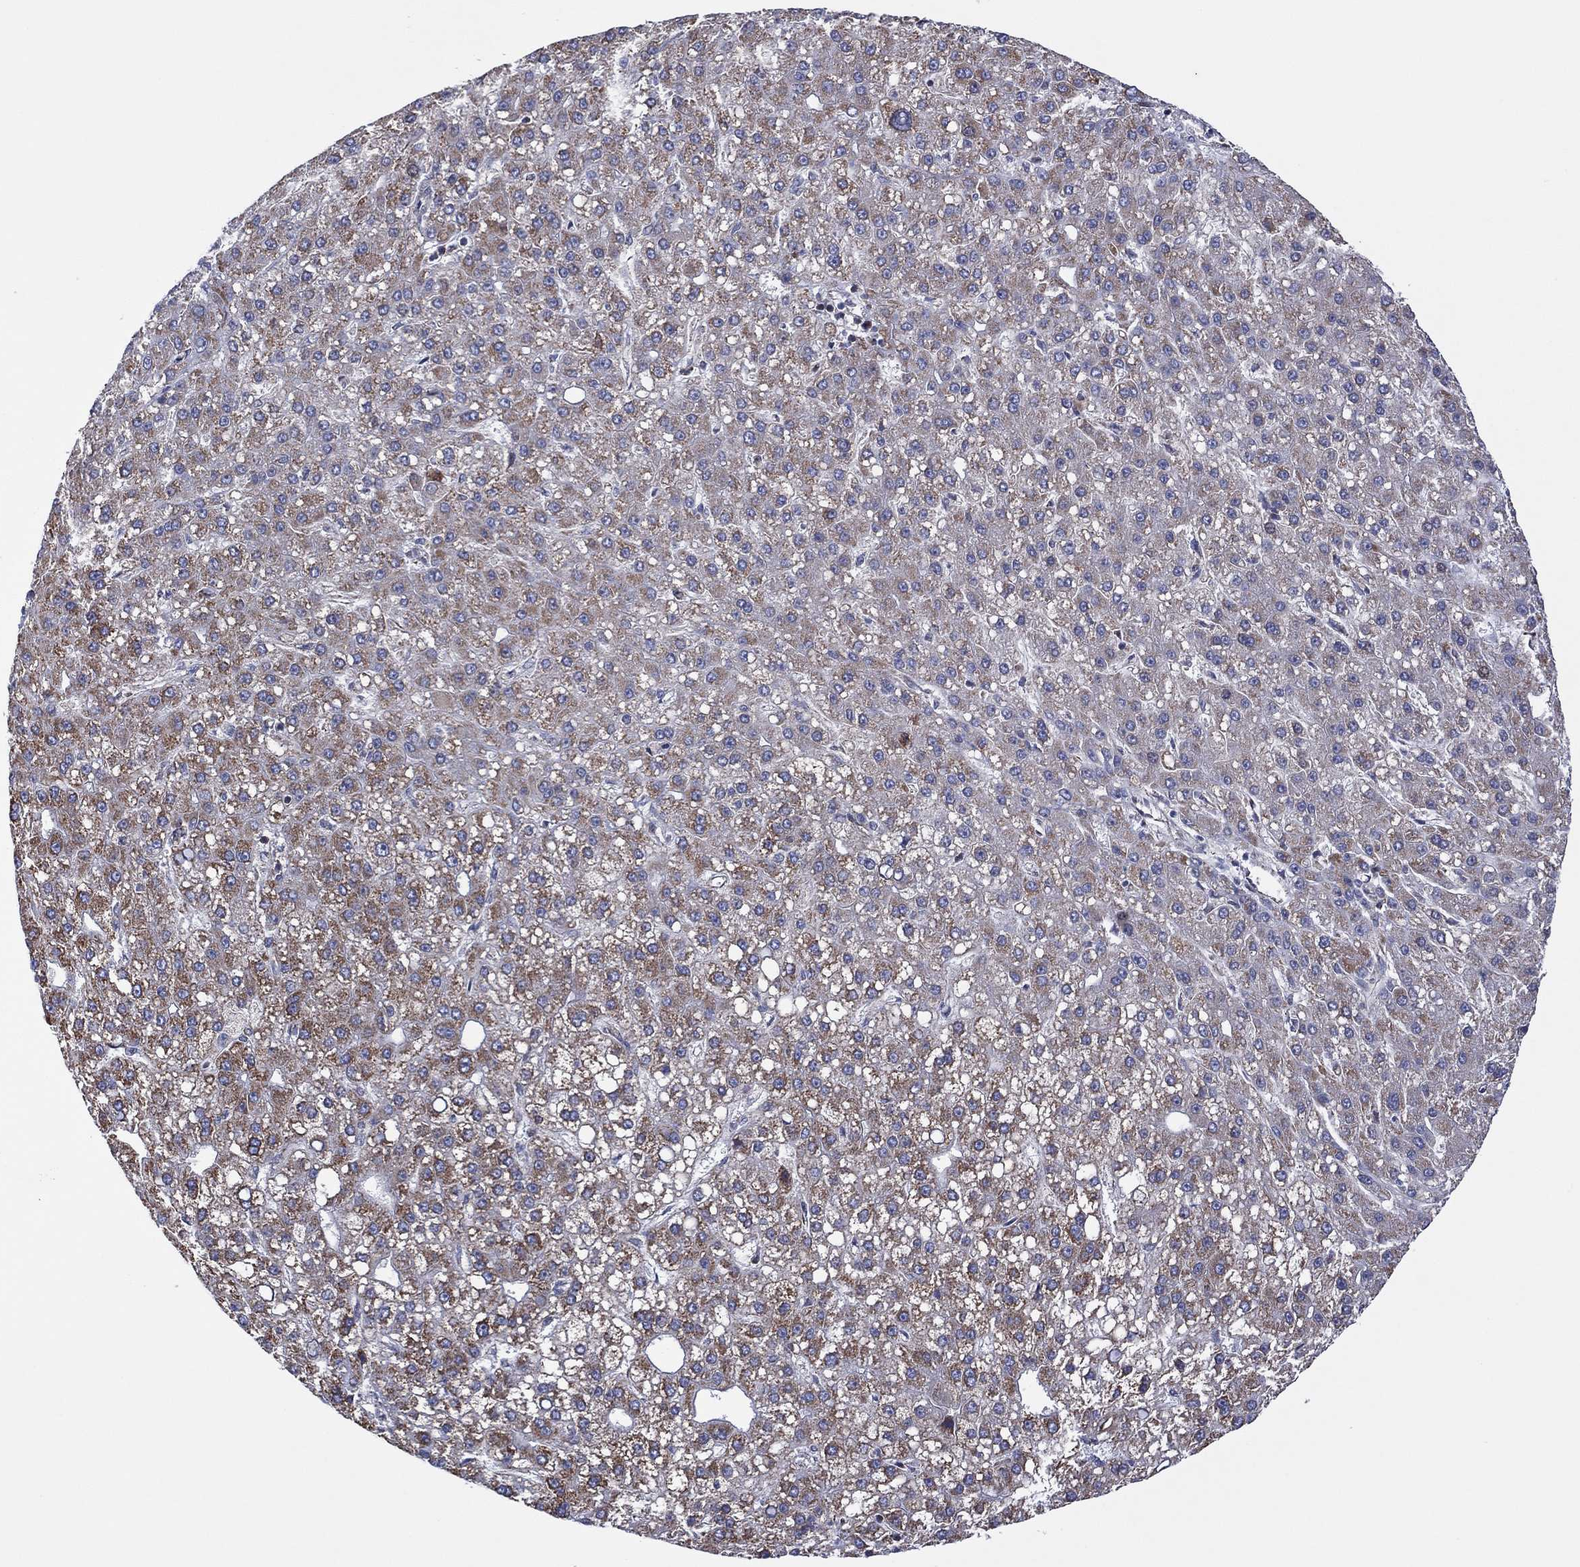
{"staining": {"intensity": "weak", "quantity": "<25%", "location": "cytoplasmic/membranous"}, "tissue": "liver cancer", "cell_type": "Tumor cells", "image_type": "cancer", "snomed": [{"axis": "morphology", "description": "Carcinoma, Hepatocellular, NOS"}, {"axis": "topography", "description": "Liver"}], "caption": "Tumor cells show no significant staining in liver cancer (hepatocellular carcinoma).", "gene": "PIDD1", "patient": {"sex": "male", "age": 67}}